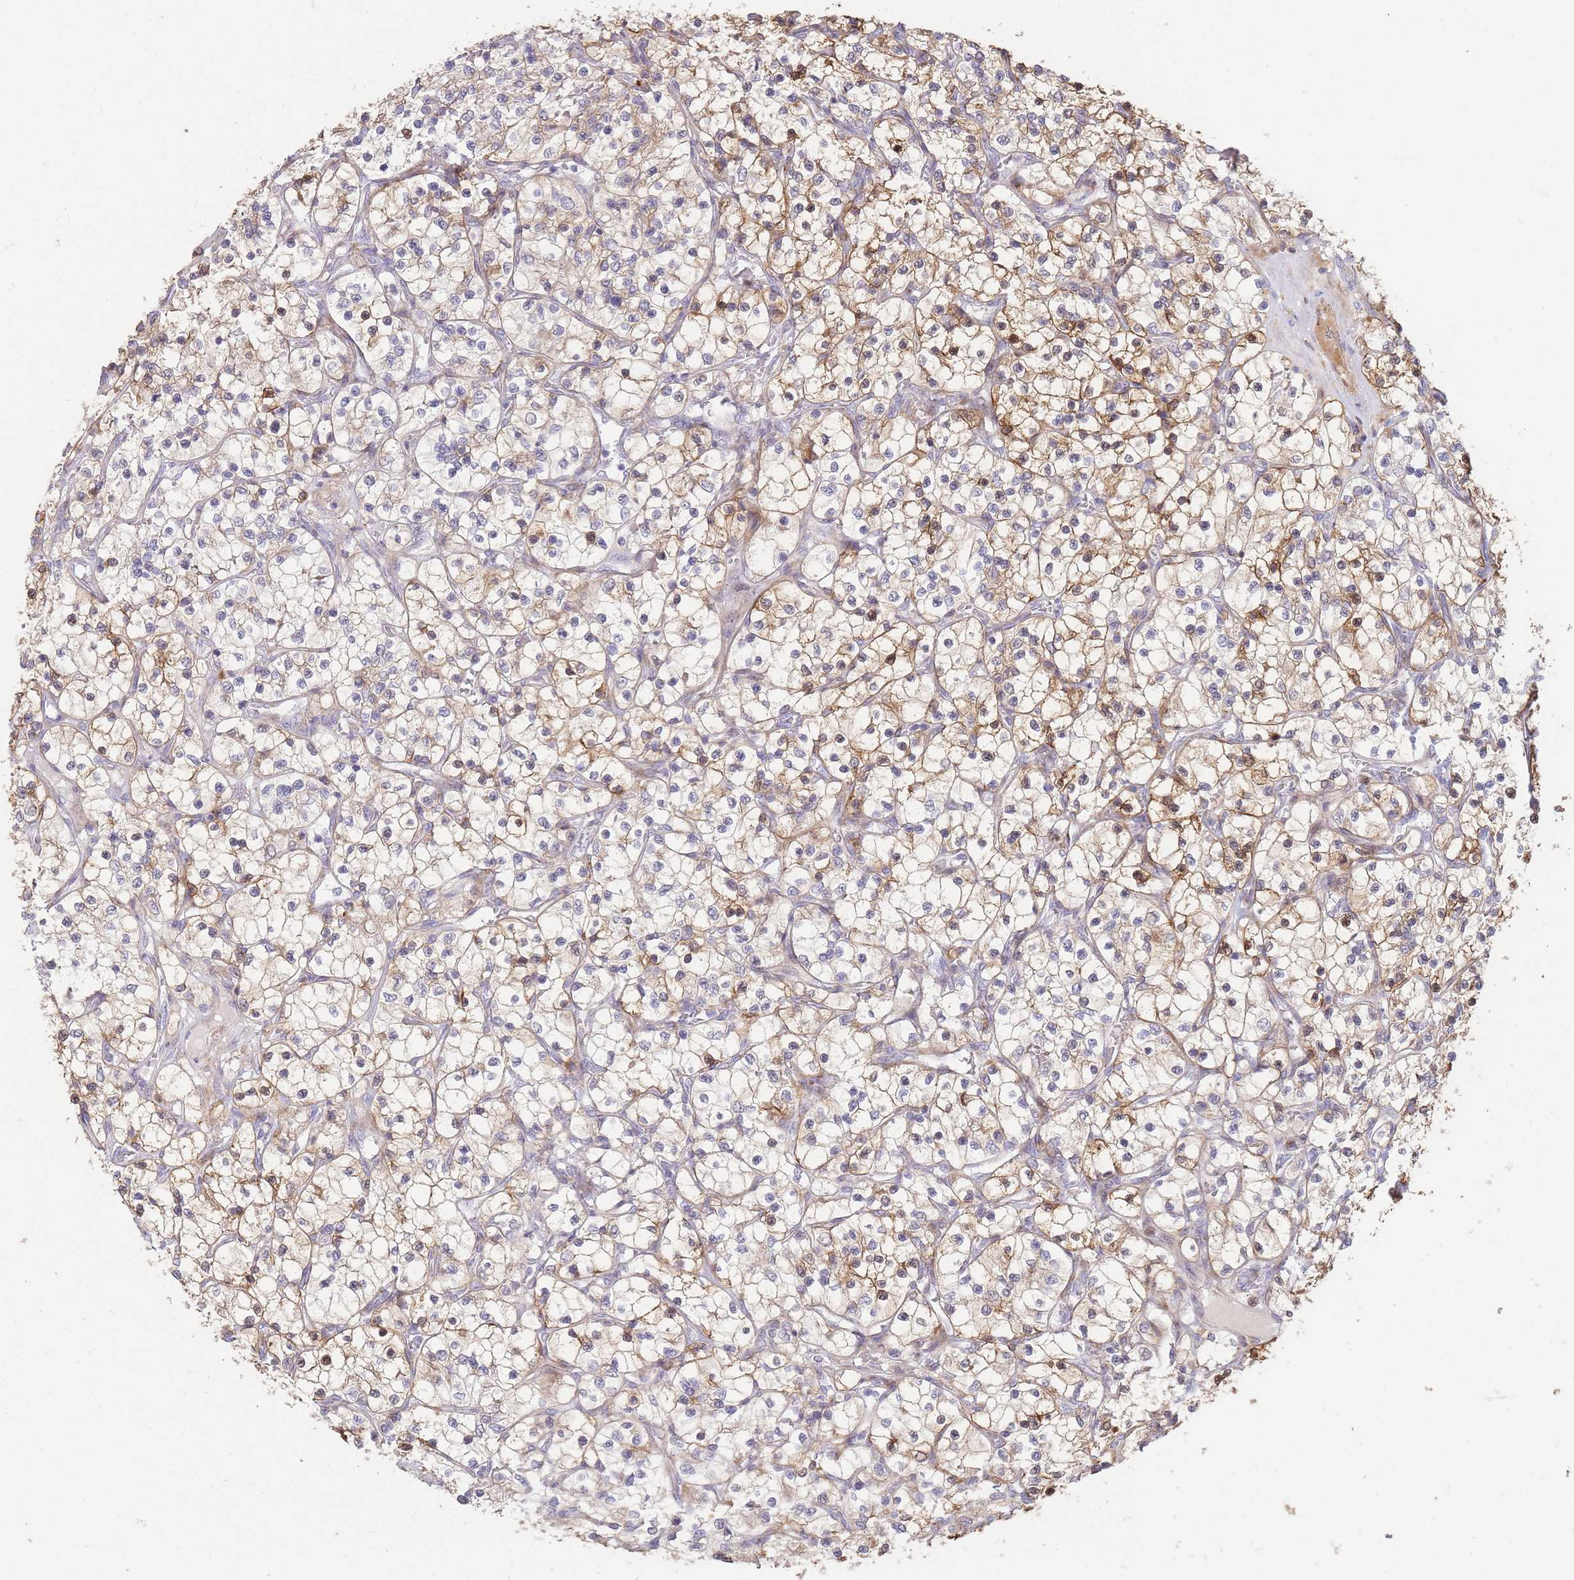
{"staining": {"intensity": "moderate", "quantity": ">75%", "location": "cytoplasmic/membranous"}, "tissue": "renal cancer", "cell_type": "Tumor cells", "image_type": "cancer", "snomed": [{"axis": "morphology", "description": "Adenocarcinoma, NOS"}, {"axis": "topography", "description": "Kidney"}], "caption": "Adenocarcinoma (renal) stained with immunohistochemistry shows moderate cytoplasmic/membranous positivity in approximately >75% of tumor cells.", "gene": "PPP3R2", "patient": {"sex": "female", "age": 69}}